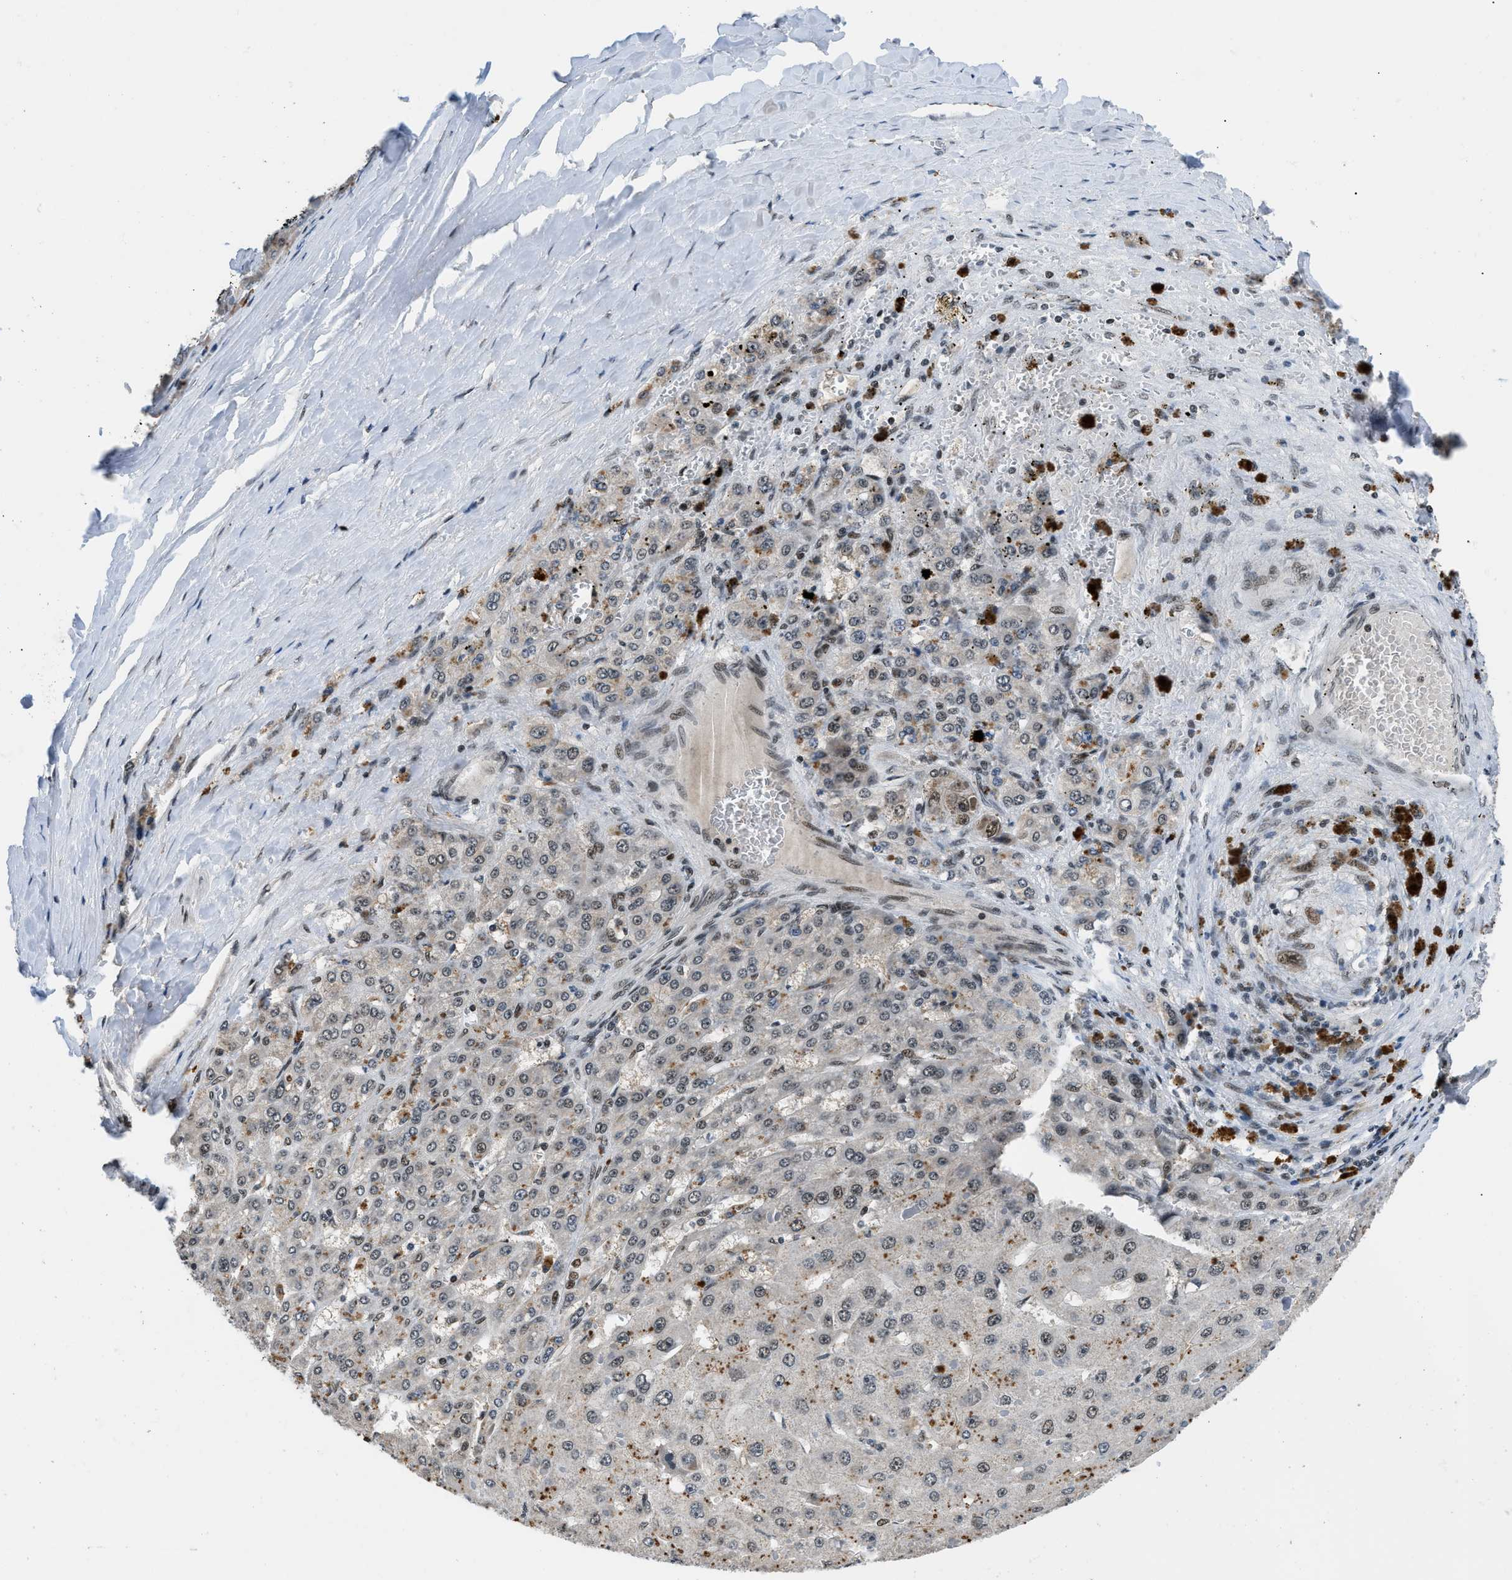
{"staining": {"intensity": "moderate", "quantity": "<25%", "location": "nuclear"}, "tissue": "liver cancer", "cell_type": "Tumor cells", "image_type": "cancer", "snomed": [{"axis": "morphology", "description": "Carcinoma, Hepatocellular, NOS"}, {"axis": "topography", "description": "Liver"}], "caption": "Human liver hepatocellular carcinoma stained for a protein (brown) shows moderate nuclear positive expression in approximately <25% of tumor cells.", "gene": "KDM3B", "patient": {"sex": "female", "age": 73}}